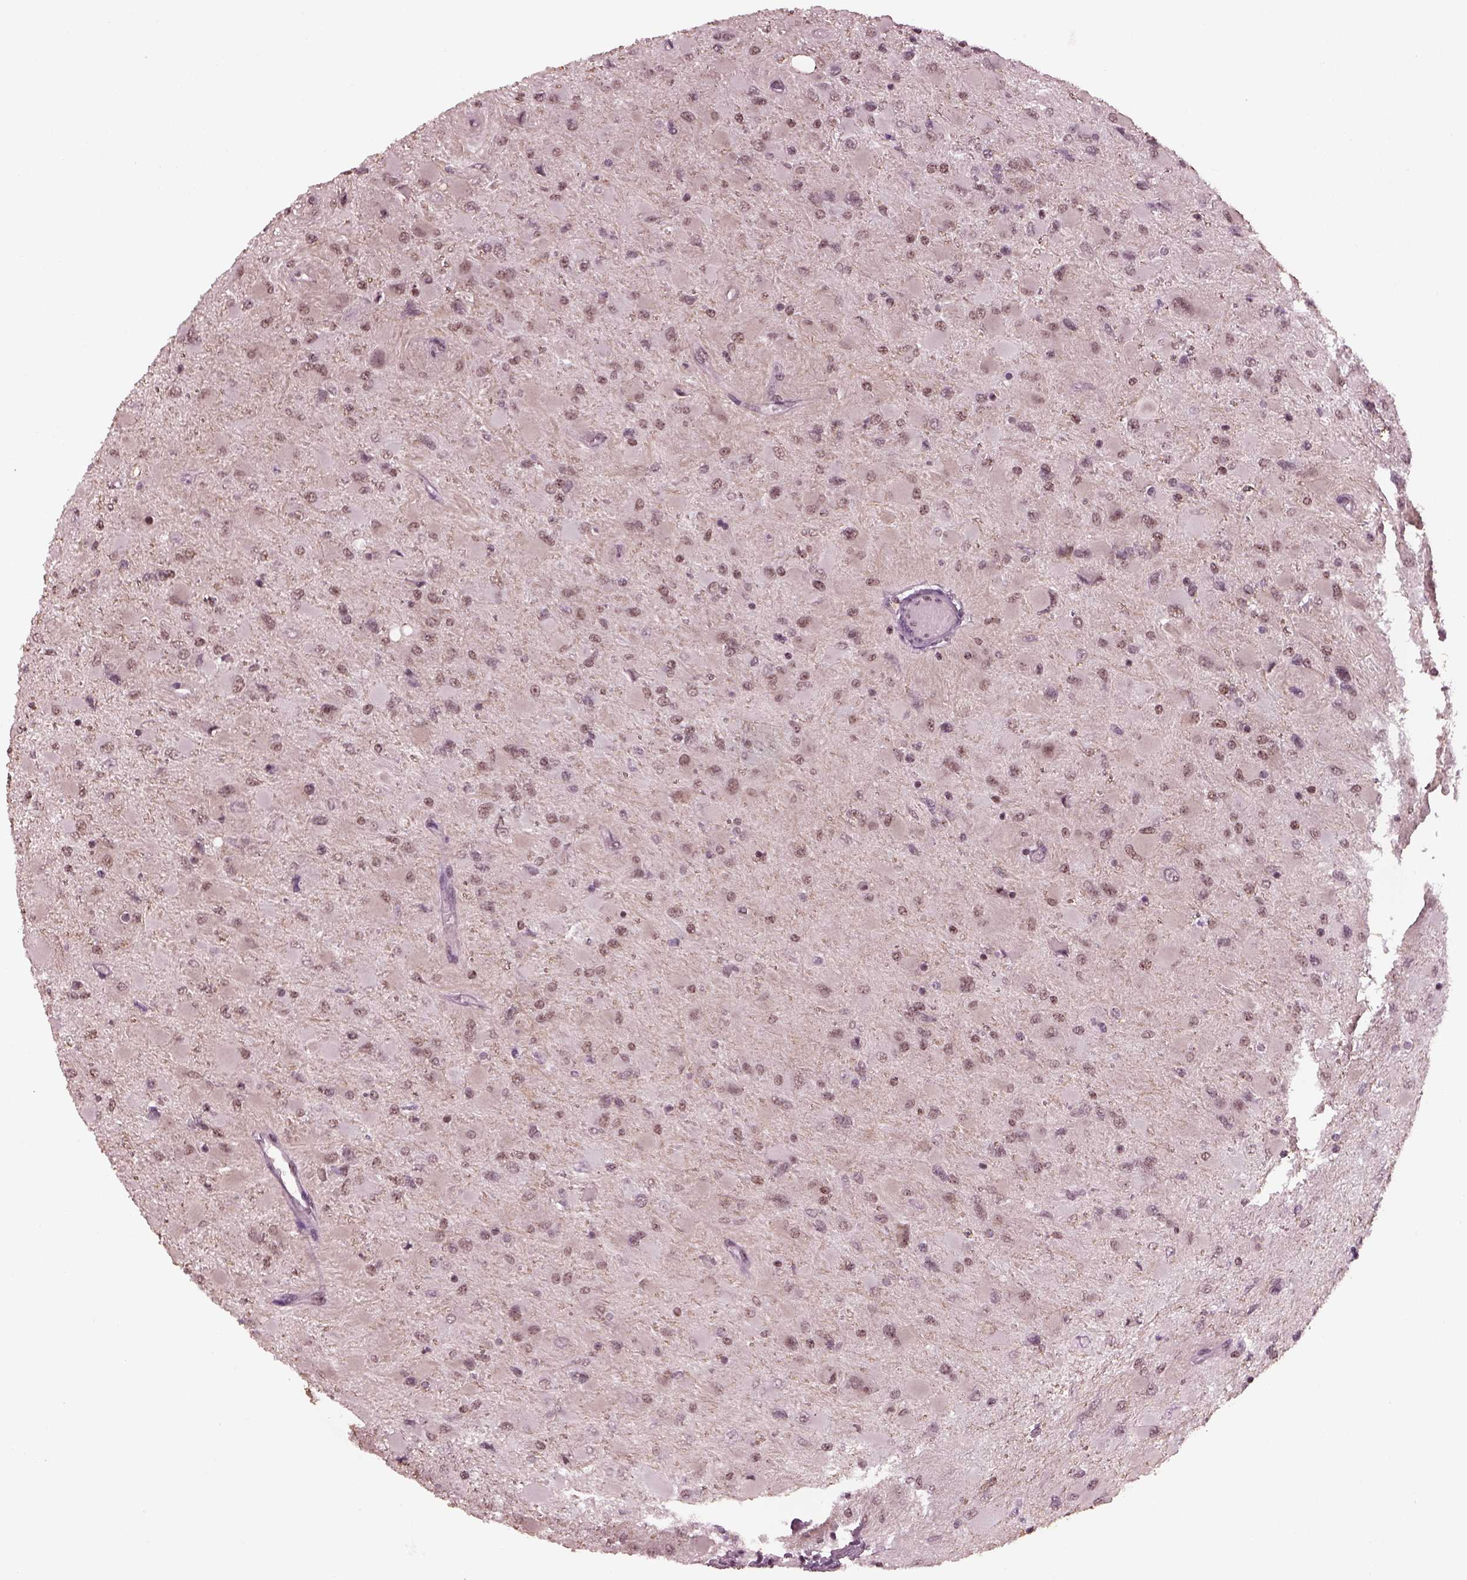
{"staining": {"intensity": "weak", "quantity": ">75%", "location": "nuclear"}, "tissue": "glioma", "cell_type": "Tumor cells", "image_type": "cancer", "snomed": [{"axis": "morphology", "description": "Glioma, malignant, High grade"}, {"axis": "topography", "description": "Cerebral cortex"}], "caption": "Glioma stained for a protein (brown) displays weak nuclear positive staining in approximately >75% of tumor cells.", "gene": "RUVBL2", "patient": {"sex": "female", "age": 36}}